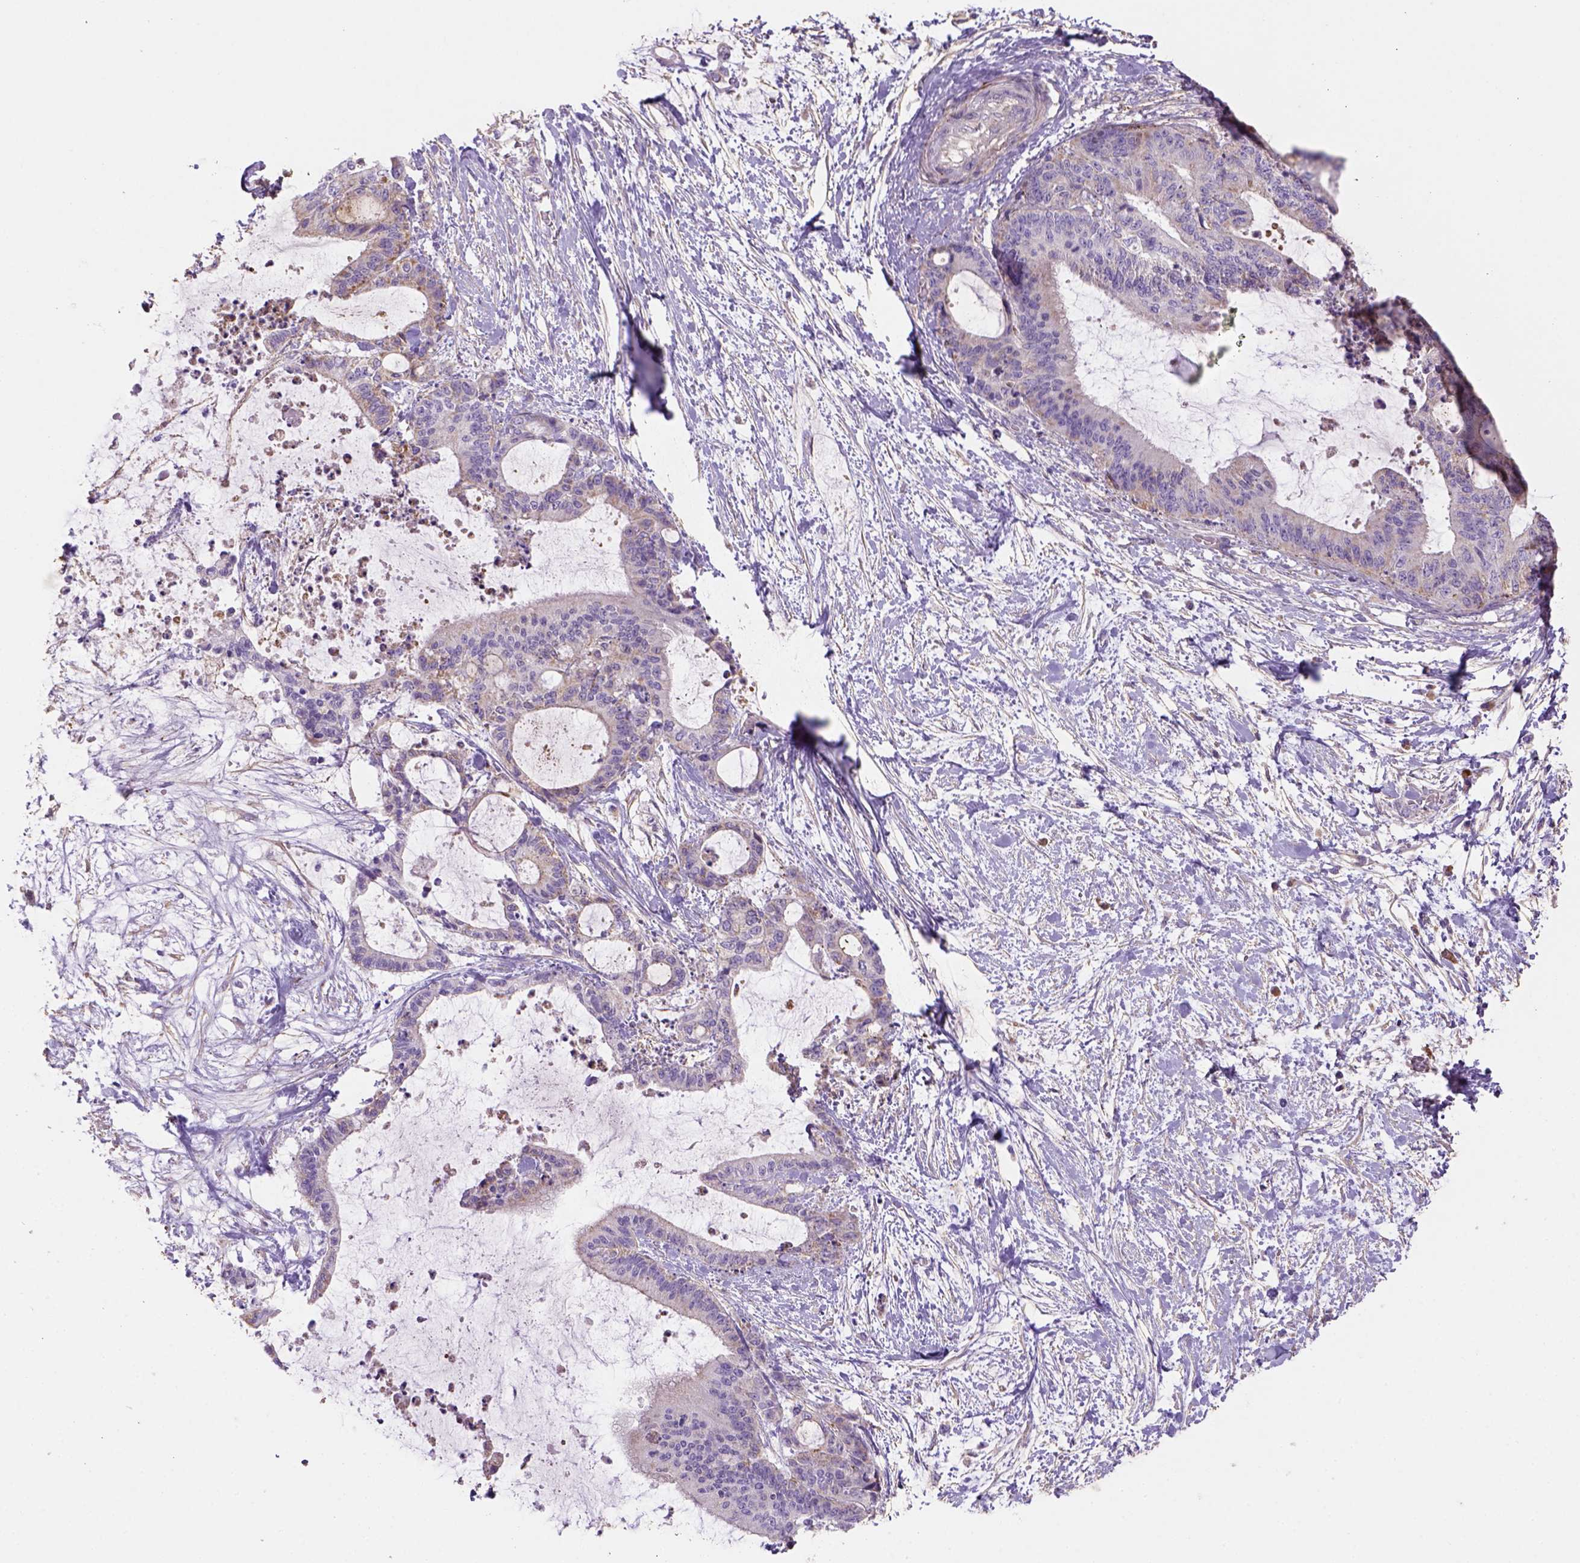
{"staining": {"intensity": "negative", "quantity": "none", "location": "none"}, "tissue": "liver cancer", "cell_type": "Tumor cells", "image_type": "cancer", "snomed": [{"axis": "morphology", "description": "Cholangiocarcinoma"}, {"axis": "topography", "description": "Liver"}], "caption": "Image shows no protein staining in tumor cells of liver cancer (cholangiocarcinoma) tissue. Brightfield microscopy of IHC stained with DAB (3,3'-diaminobenzidine) (brown) and hematoxylin (blue), captured at high magnification.", "gene": "HTRA1", "patient": {"sex": "female", "age": 73}}